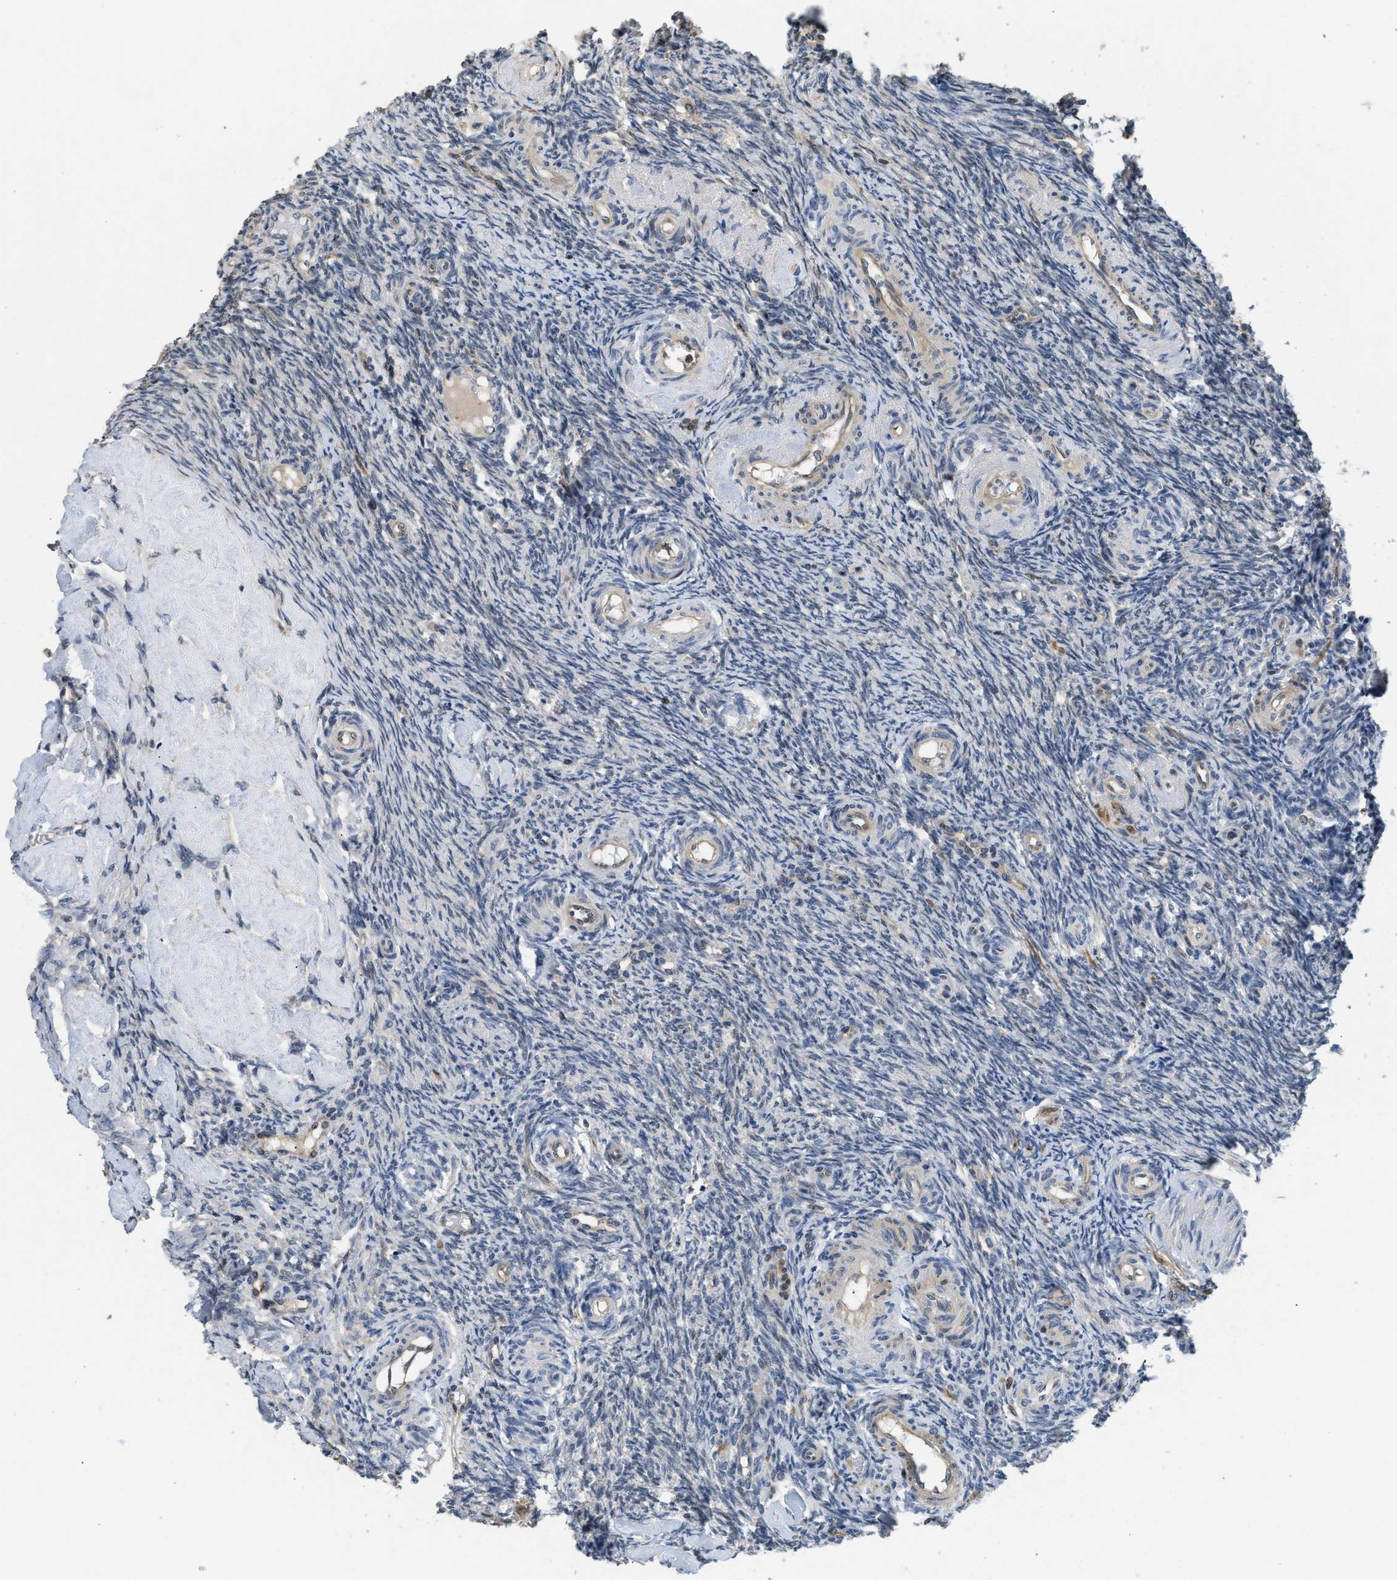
{"staining": {"intensity": "weak", "quantity": "<25%", "location": "cytoplasmic/membranous"}, "tissue": "ovary", "cell_type": "Ovarian stroma cells", "image_type": "normal", "snomed": [{"axis": "morphology", "description": "Normal tissue, NOS"}, {"axis": "topography", "description": "Ovary"}], "caption": "This micrograph is of unremarkable ovary stained with immunohistochemistry (IHC) to label a protein in brown with the nuclei are counter-stained blue. There is no positivity in ovarian stroma cells.", "gene": "TES", "patient": {"sex": "female", "age": 41}}